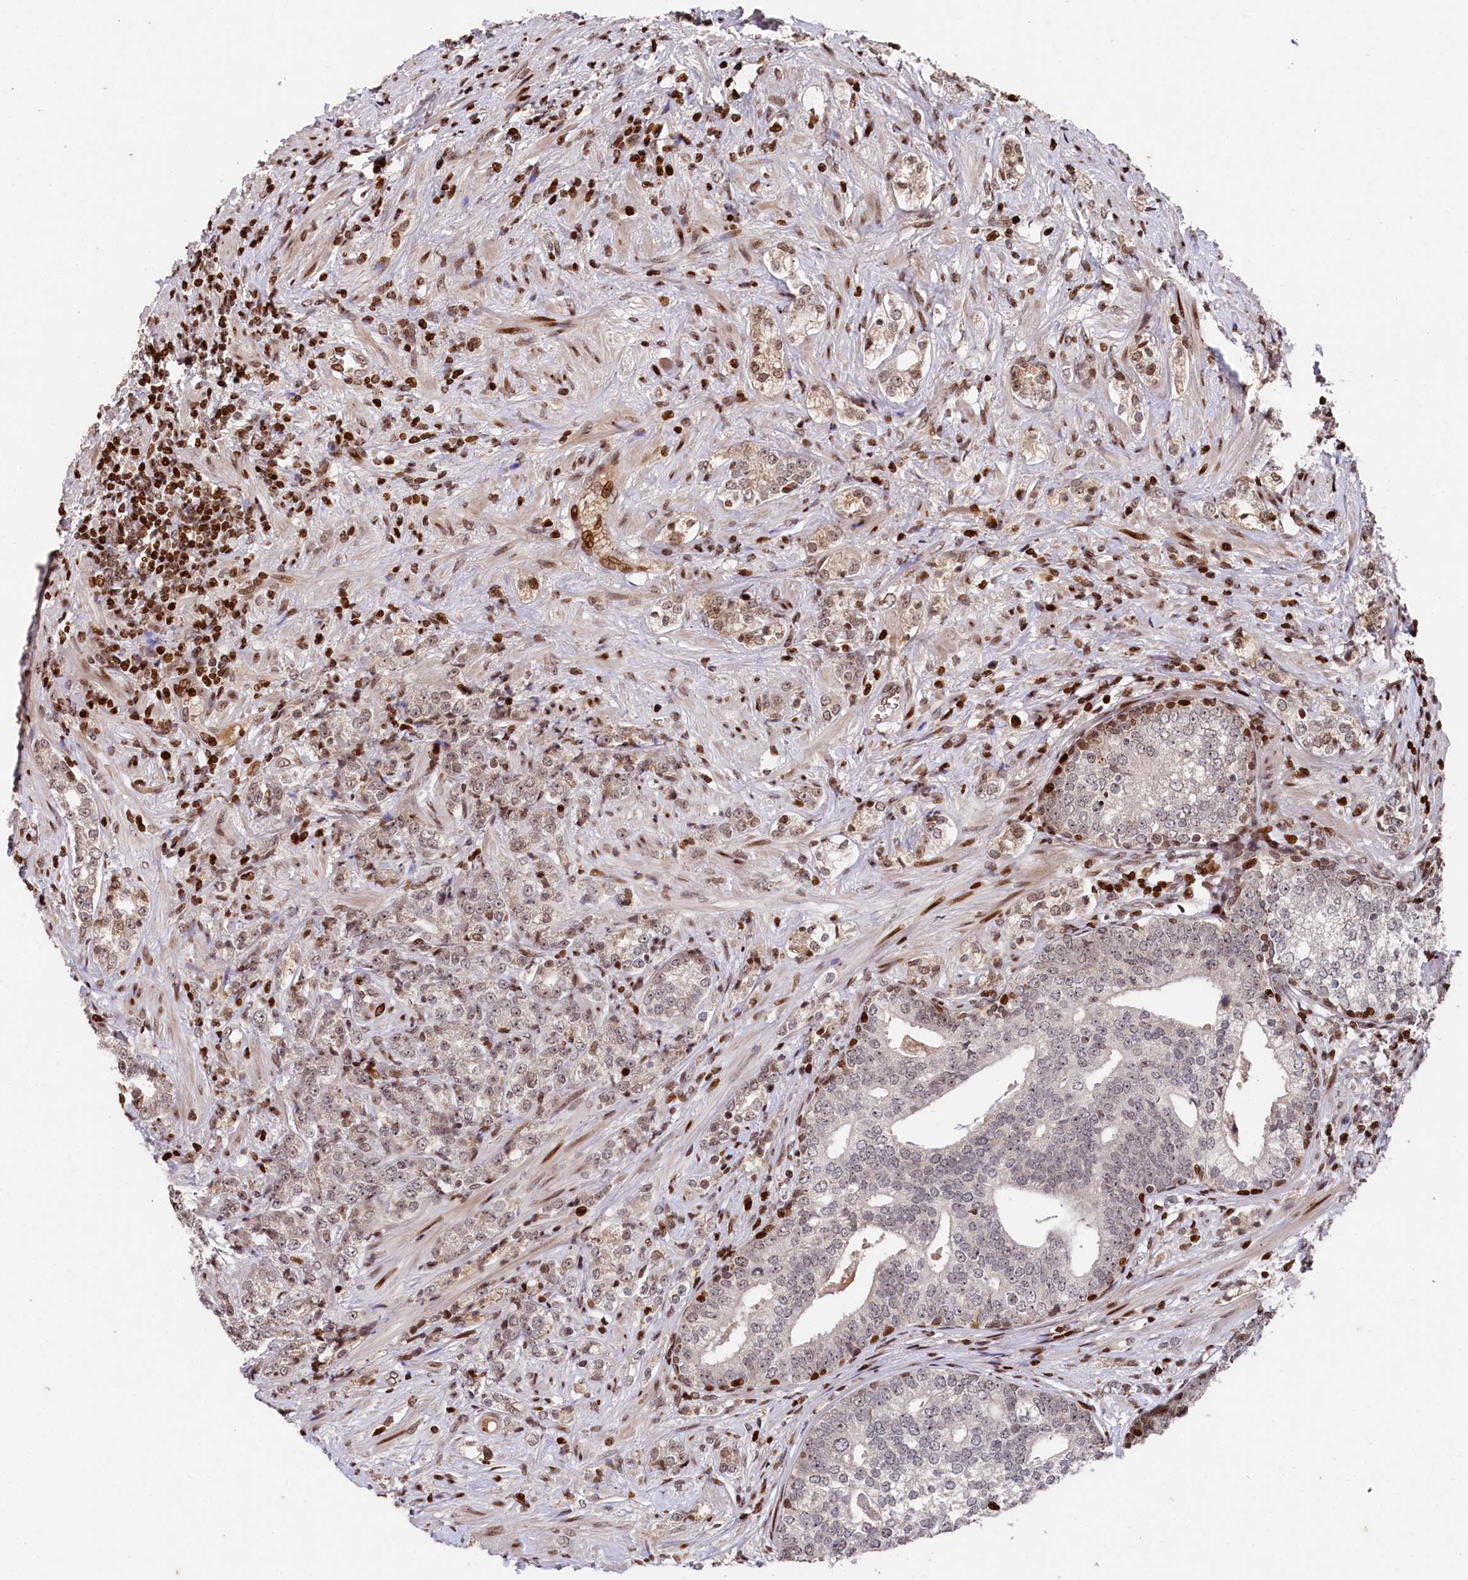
{"staining": {"intensity": "weak", "quantity": "<25%", "location": "cytoplasmic/membranous,nuclear"}, "tissue": "prostate cancer", "cell_type": "Tumor cells", "image_type": "cancer", "snomed": [{"axis": "morphology", "description": "Adenocarcinoma, High grade"}, {"axis": "topography", "description": "Prostate"}], "caption": "The histopathology image shows no significant expression in tumor cells of high-grade adenocarcinoma (prostate). (IHC, brightfield microscopy, high magnification).", "gene": "MCF2L2", "patient": {"sex": "male", "age": 69}}